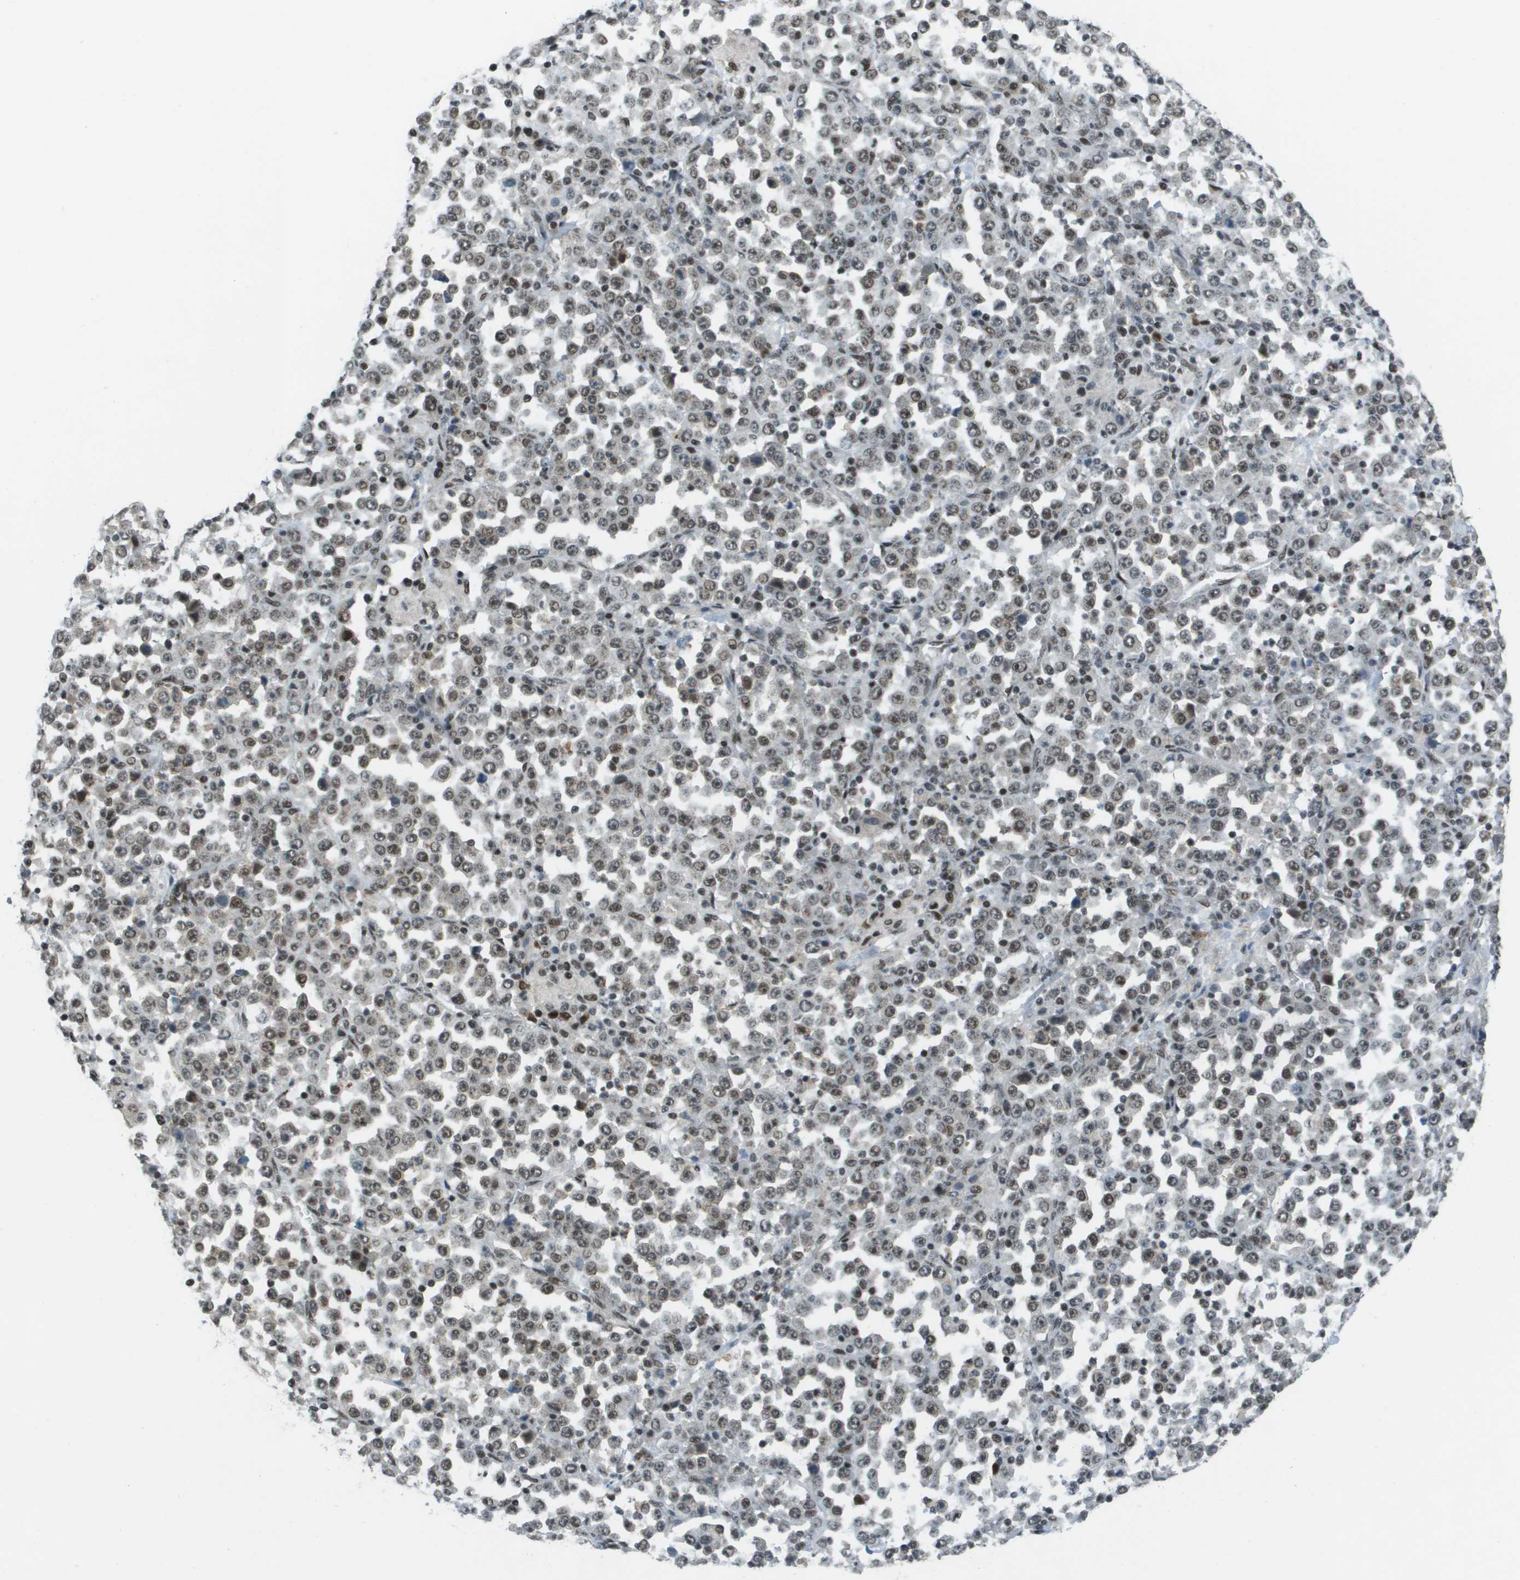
{"staining": {"intensity": "moderate", "quantity": ">75%", "location": "nuclear"}, "tissue": "stomach cancer", "cell_type": "Tumor cells", "image_type": "cancer", "snomed": [{"axis": "morphology", "description": "Normal tissue, NOS"}, {"axis": "morphology", "description": "Adenocarcinoma, NOS"}, {"axis": "topography", "description": "Stomach, upper"}, {"axis": "topography", "description": "Stomach"}], "caption": "Adenocarcinoma (stomach) was stained to show a protein in brown. There is medium levels of moderate nuclear staining in about >75% of tumor cells. (DAB (3,3'-diaminobenzidine) IHC with brightfield microscopy, high magnification).", "gene": "IRF7", "patient": {"sex": "male", "age": 59}}